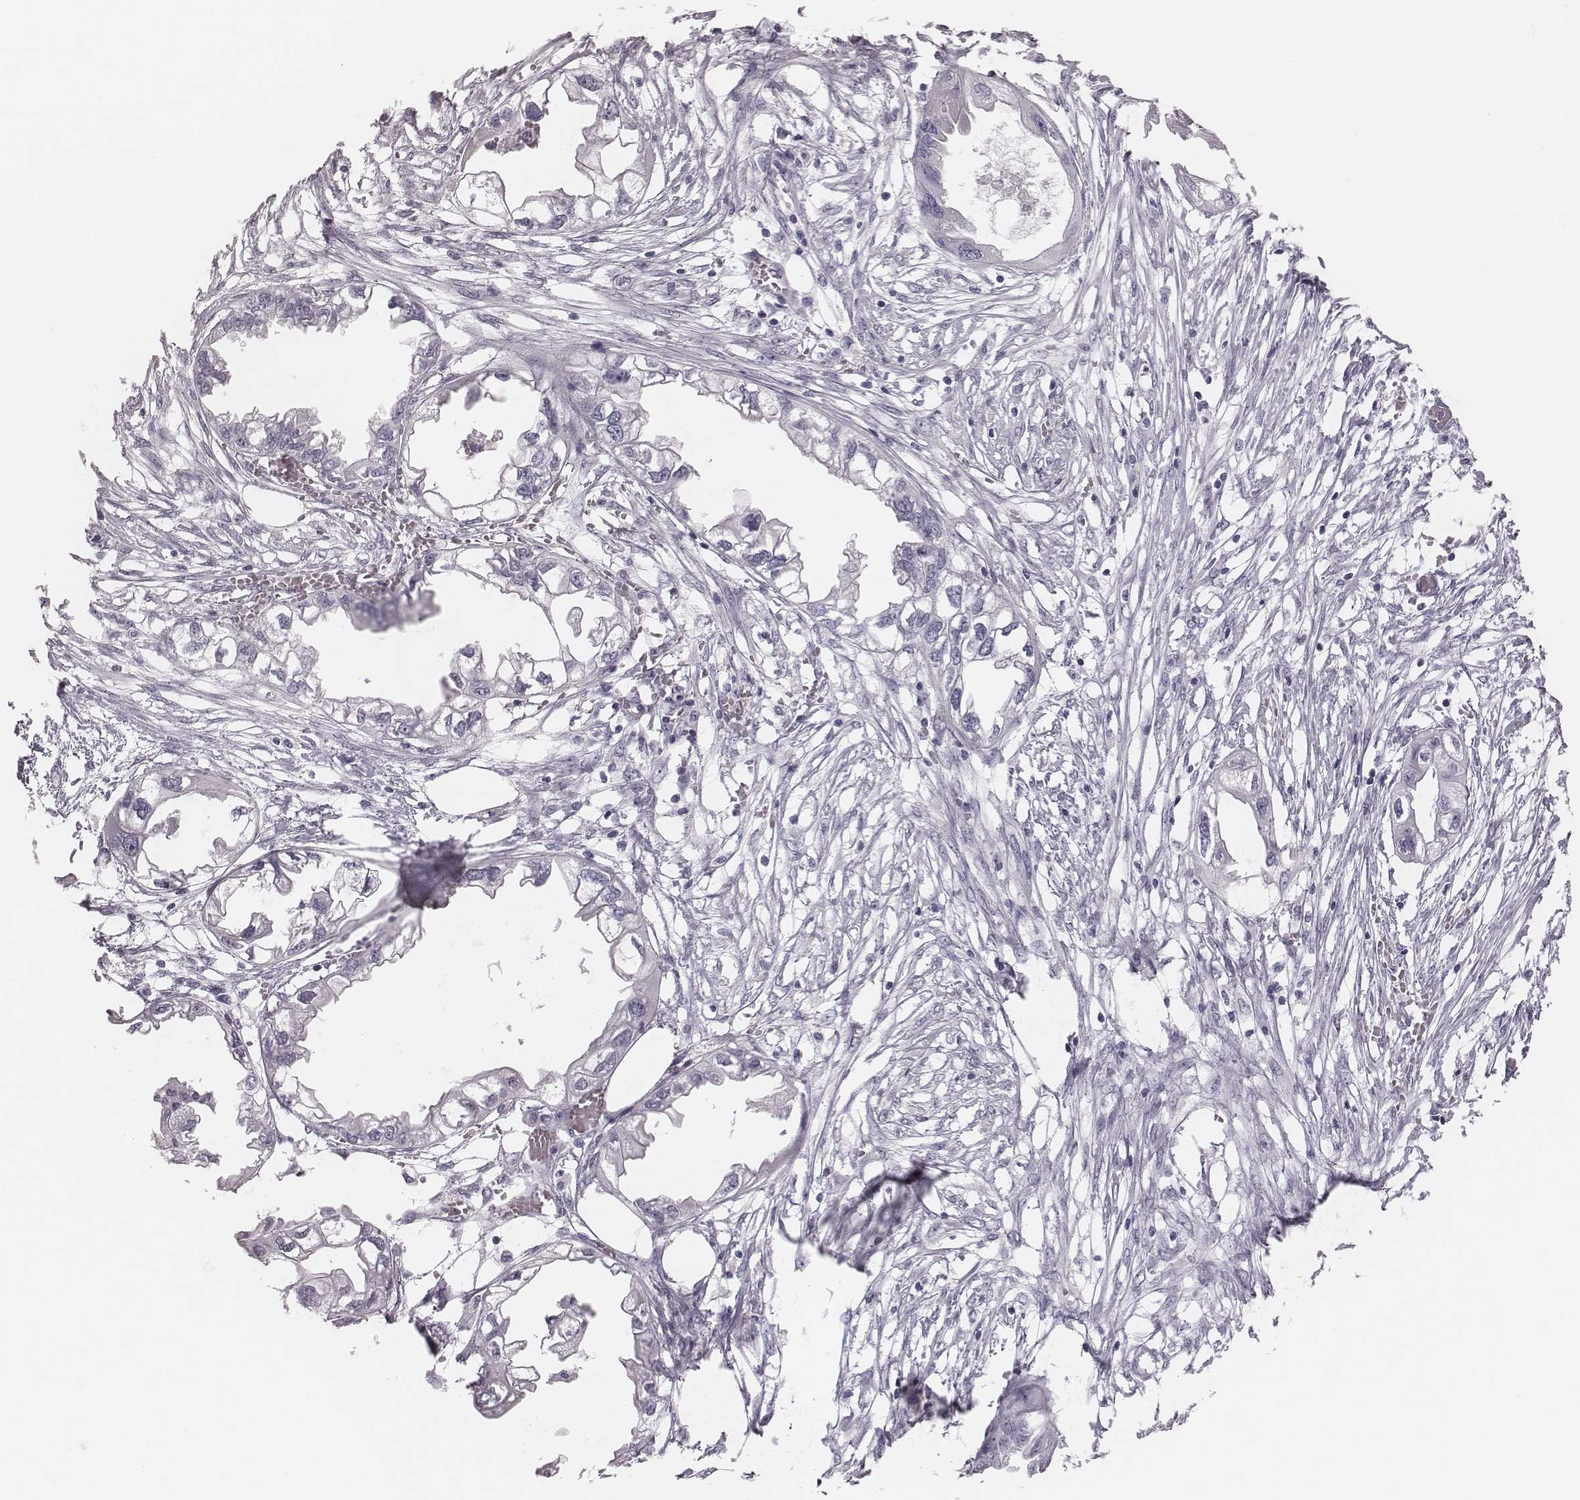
{"staining": {"intensity": "negative", "quantity": "none", "location": "none"}, "tissue": "endometrial cancer", "cell_type": "Tumor cells", "image_type": "cancer", "snomed": [{"axis": "morphology", "description": "Adenocarcinoma, NOS"}, {"axis": "morphology", "description": "Adenocarcinoma, metastatic, NOS"}, {"axis": "topography", "description": "Adipose tissue"}, {"axis": "topography", "description": "Endometrium"}], "caption": "There is no significant staining in tumor cells of endometrial cancer. (Immunohistochemistry (ihc), brightfield microscopy, high magnification).", "gene": "CSH1", "patient": {"sex": "female", "age": 67}}